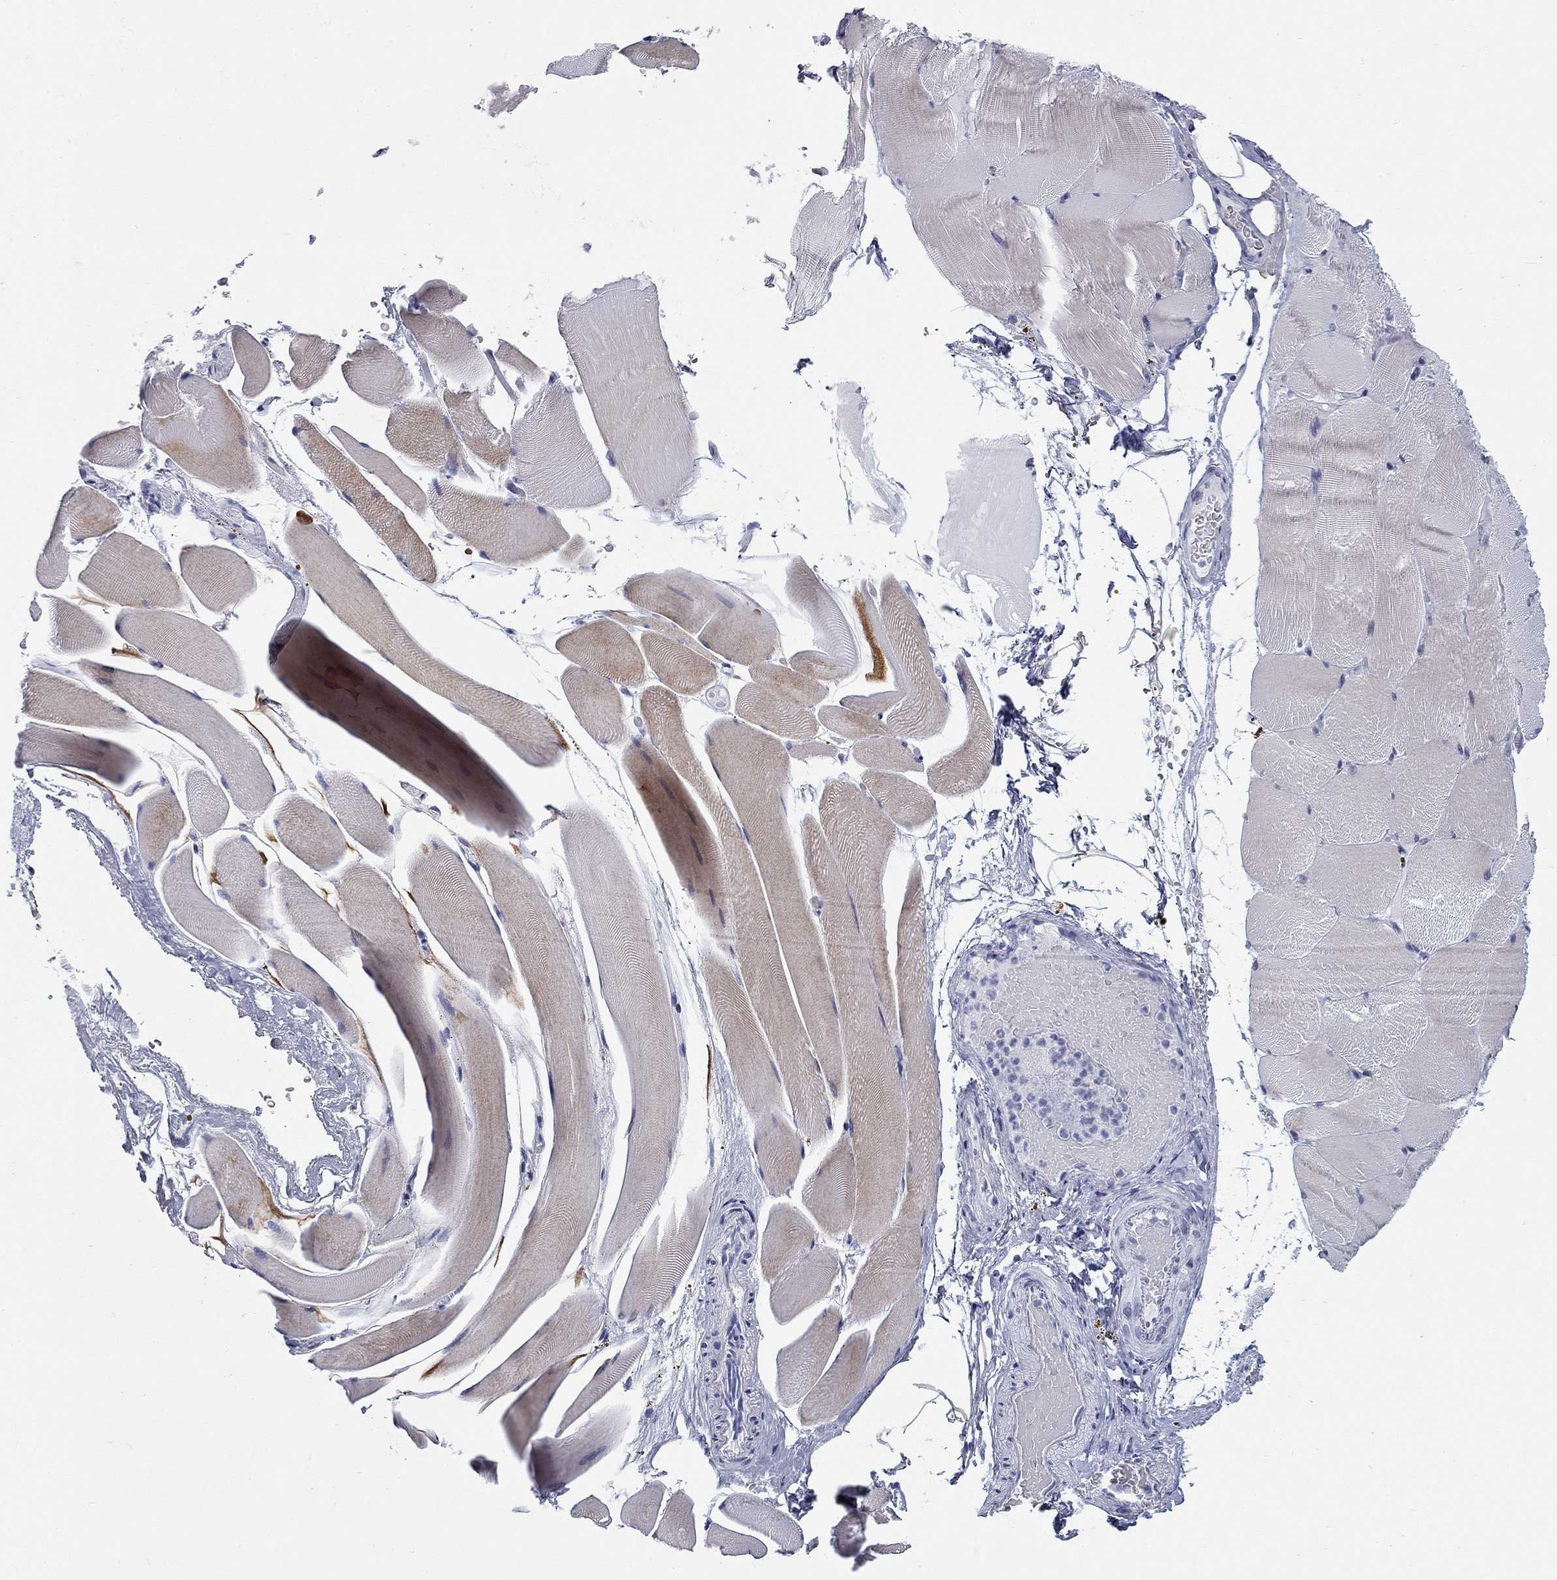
{"staining": {"intensity": "weak", "quantity": "<25%", "location": "cytoplasmic/membranous"}, "tissue": "skeletal muscle", "cell_type": "Myocytes", "image_type": "normal", "snomed": [{"axis": "morphology", "description": "Normal tissue, NOS"}, {"axis": "topography", "description": "Skeletal muscle"}], "caption": "Immunohistochemistry of benign human skeletal muscle displays no expression in myocytes.", "gene": "ASF1B", "patient": {"sex": "female", "age": 37}}